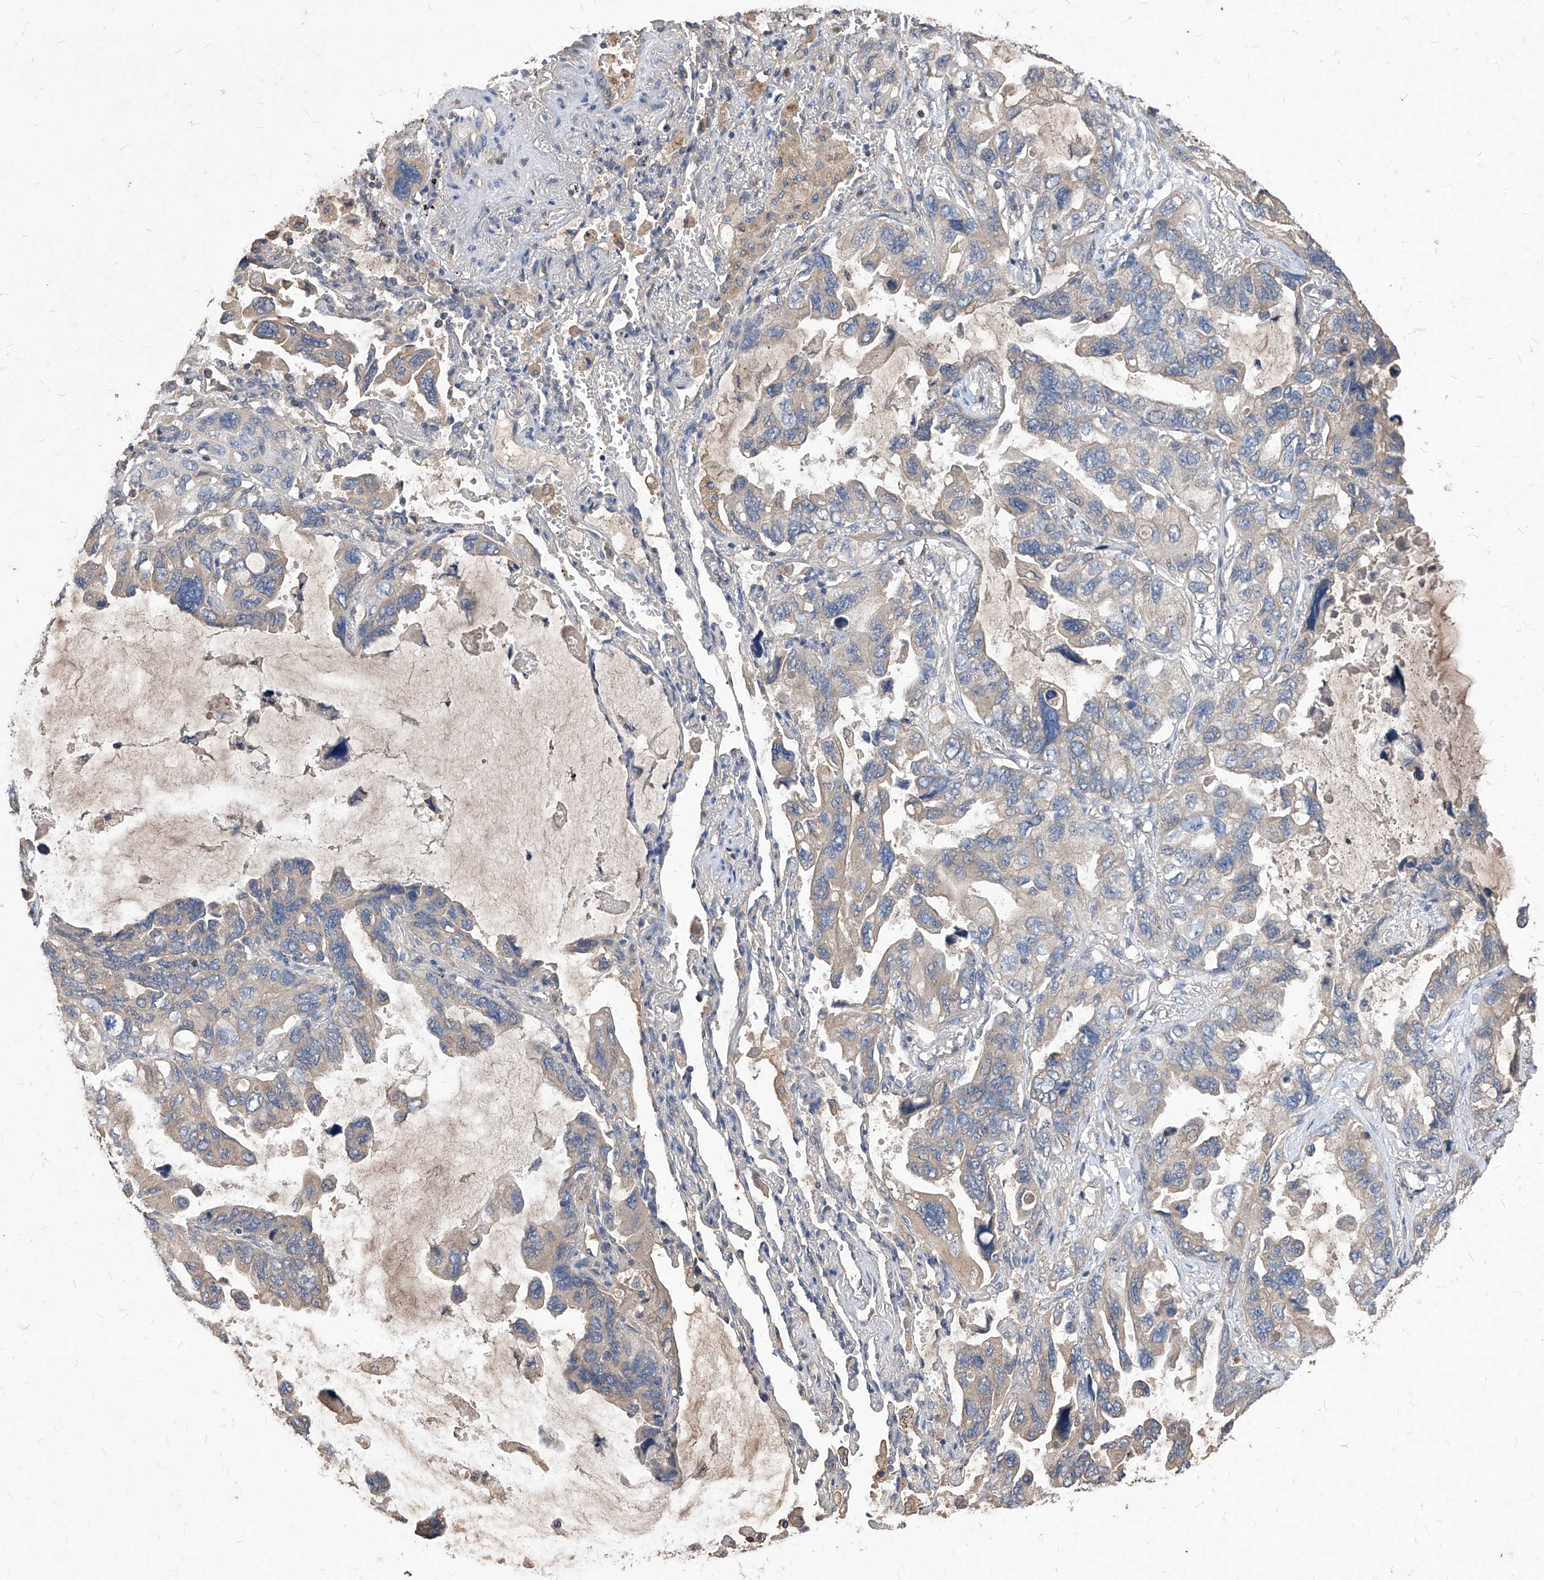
{"staining": {"intensity": "weak", "quantity": "25%-75%", "location": "cytoplasmic/membranous"}, "tissue": "lung cancer", "cell_type": "Tumor cells", "image_type": "cancer", "snomed": [{"axis": "morphology", "description": "Squamous cell carcinoma, NOS"}, {"axis": "topography", "description": "Lung"}], "caption": "Protein staining of lung cancer tissue displays weak cytoplasmic/membranous staining in approximately 25%-75% of tumor cells.", "gene": "SYNGR1", "patient": {"sex": "female", "age": 73}}